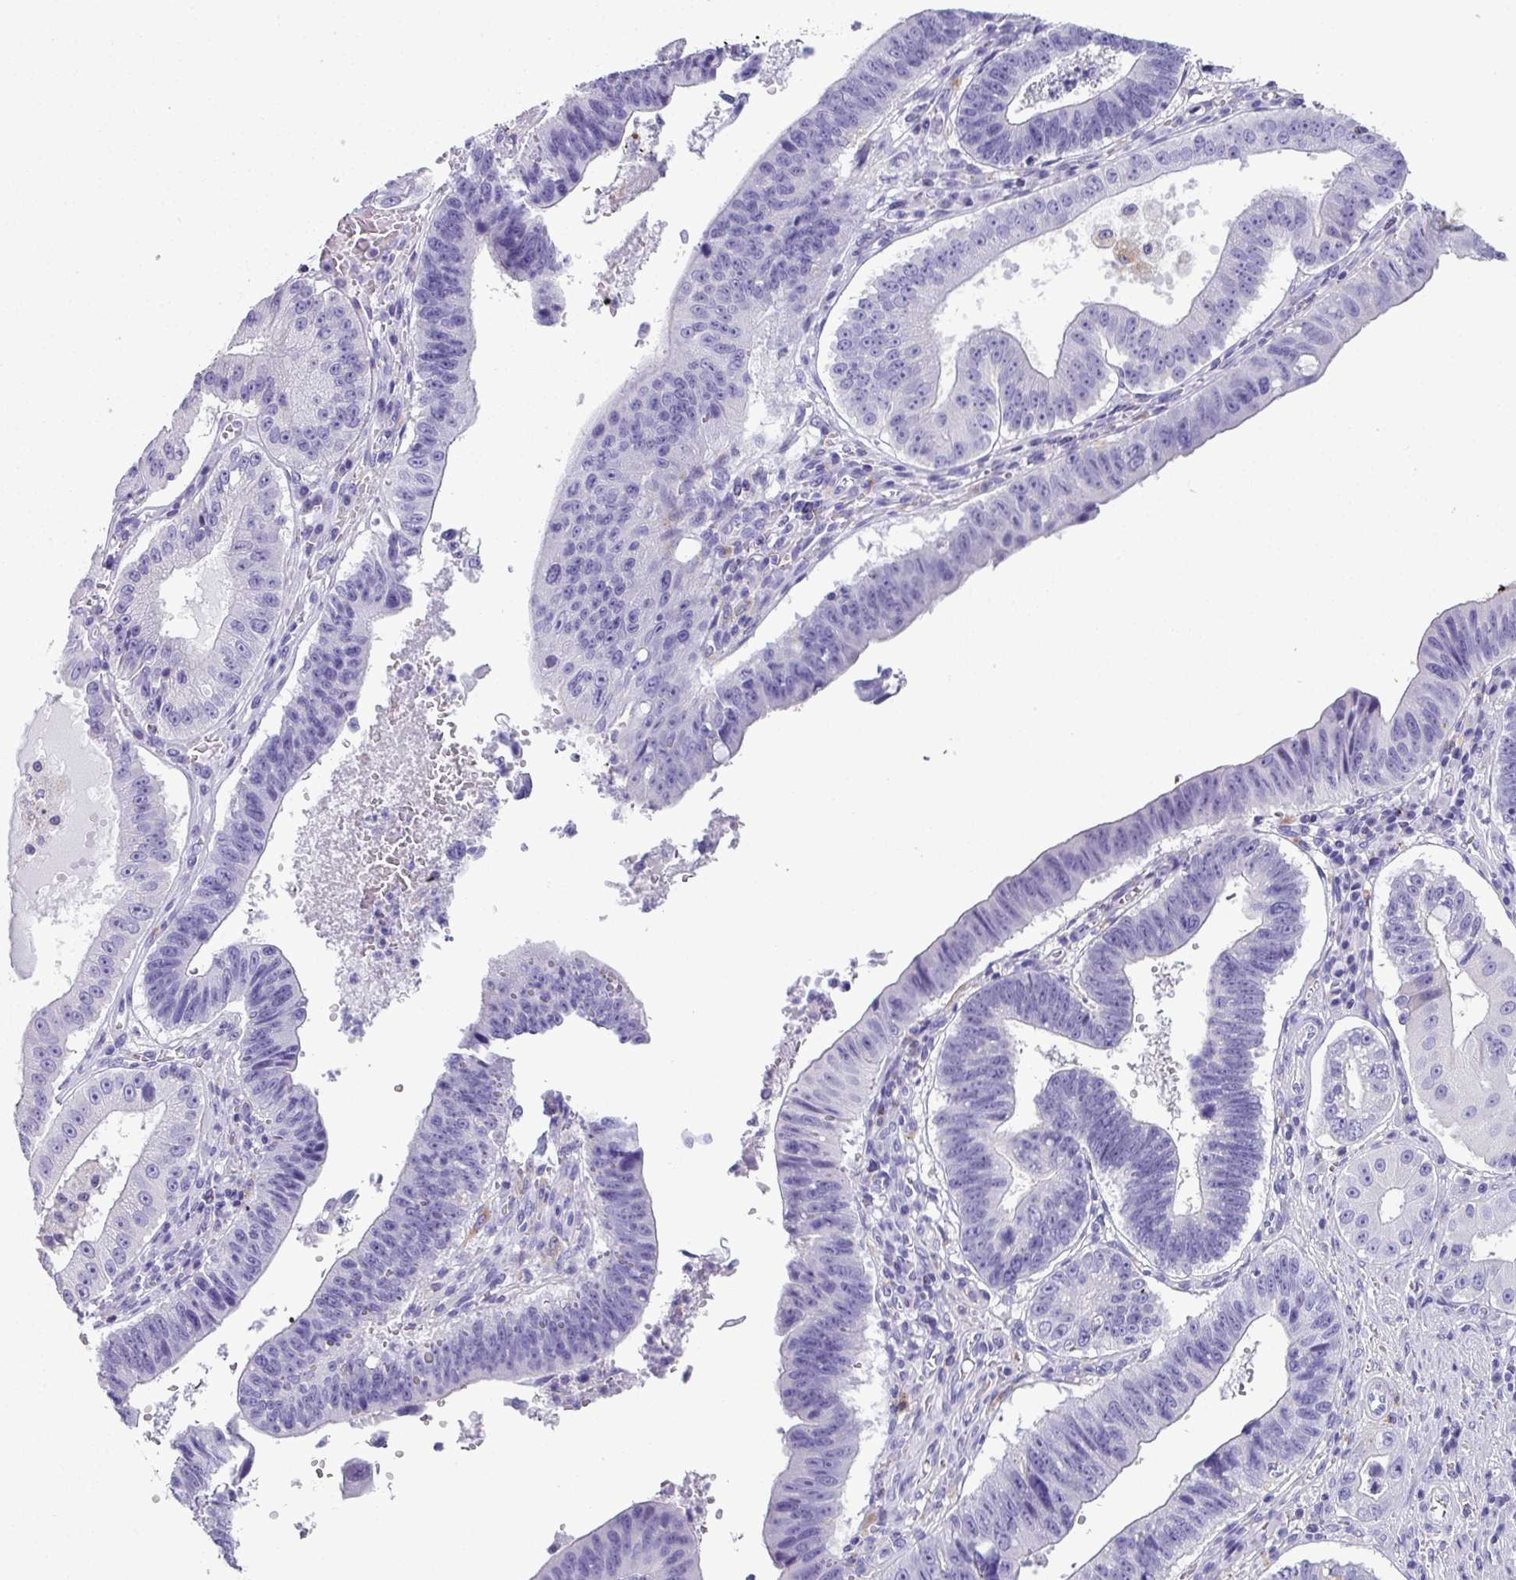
{"staining": {"intensity": "negative", "quantity": "none", "location": "none"}, "tissue": "stomach cancer", "cell_type": "Tumor cells", "image_type": "cancer", "snomed": [{"axis": "morphology", "description": "Adenocarcinoma, NOS"}, {"axis": "topography", "description": "Stomach"}], "caption": "IHC micrograph of neoplastic tissue: stomach cancer stained with DAB (3,3'-diaminobenzidine) displays no significant protein positivity in tumor cells. The staining was performed using DAB to visualize the protein expression in brown, while the nuclei were stained in blue with hematoxylin (Magnification: 20x).", "gene": "ZNF568", "patient": {"sex": "male", "age": 59}}